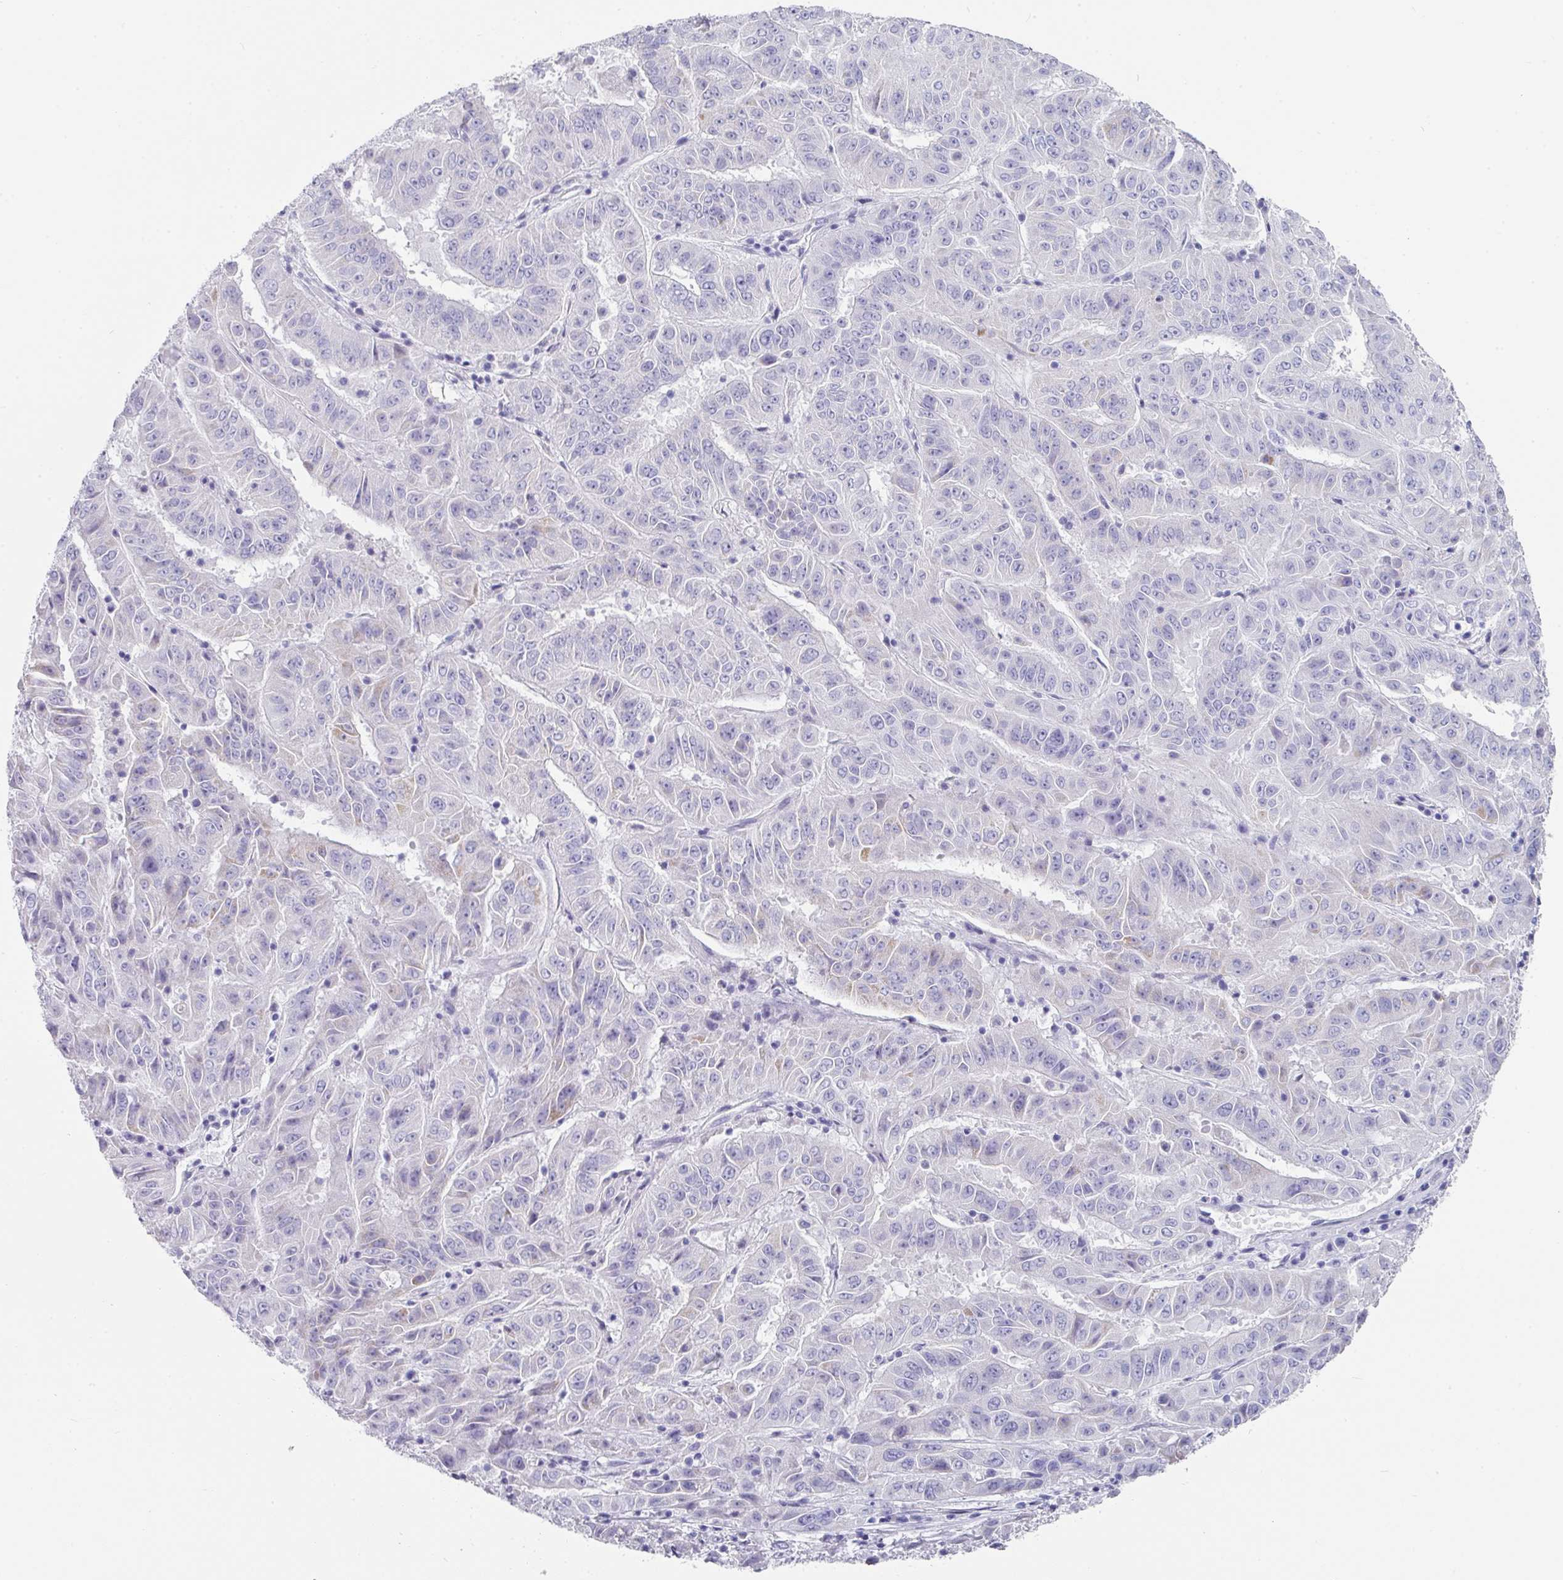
{"staining": {"intensity": "negative", "quantity": "none", "location": "none"}, "tissue": "pancreatic cancer", "cell_type": "Tumor cells", "image_type": "cancer", "snomed": [{"axis": "morphology", "description": "Adenocarcinoma, NOS"}, {"axis": "topography", "description": "Pancreas"}], "caption": "IHC of pancreatic adenocarcinoma displays no staining in tumor cells. (Immunohistochemistry, brightfield microscopy, high magnification).", "gene": "SETBP1", "patient": {"sex": "male", "age": 63}}